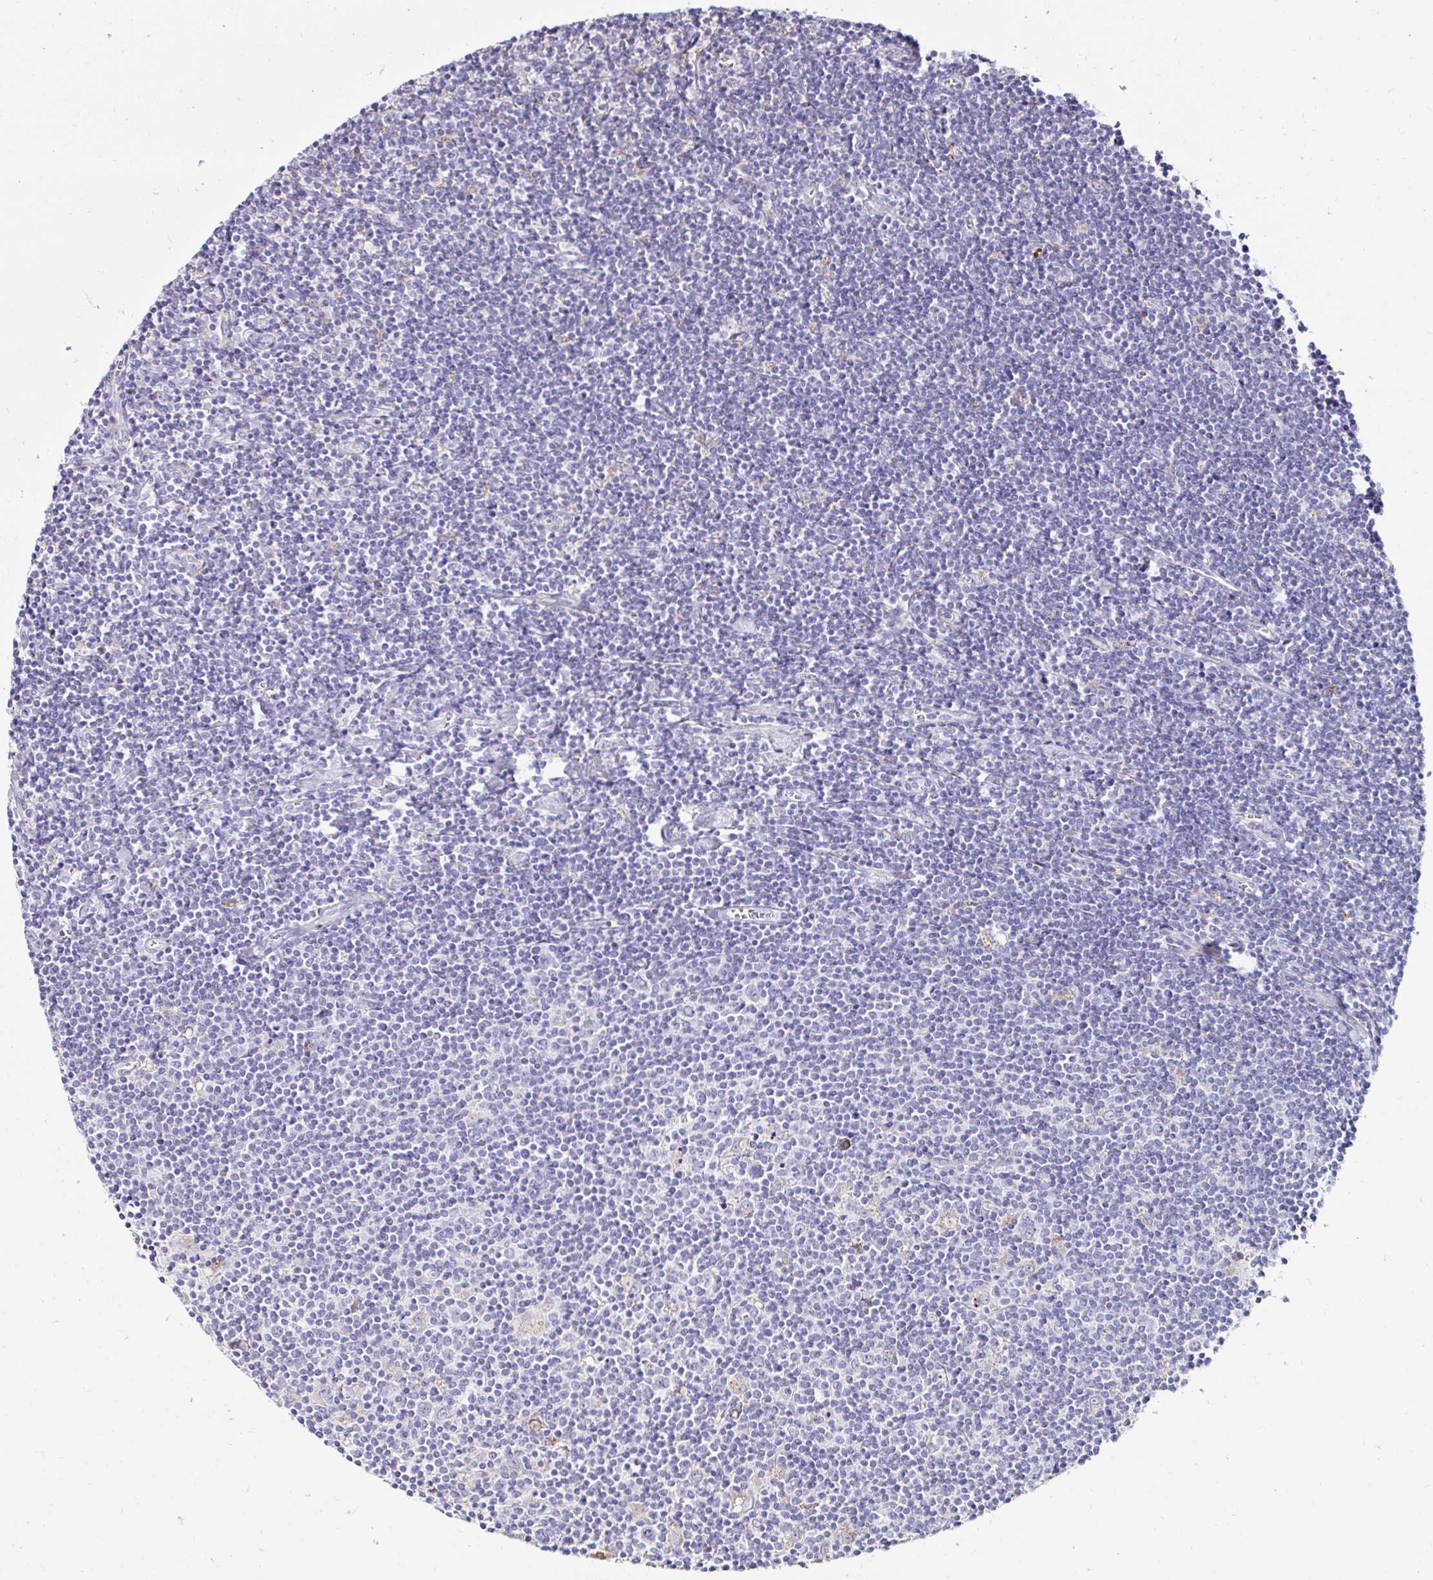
{"staining": {"intensity": "negative", "quantity": "none", "location": "none"}, "tissue": "lymphoma", "cell_type": "Tumor cells", "image_type": "cancer", "snomed": [{"axis": "morphology", "description": "Hodgkin's disease, NOS"}, {"axis": "topography", "description": "Lymph node"}], "caption": "Lymphoma stained for a protein using immunohistochemistry demonstrates no positivity tumor cells.", "gene": "GALNS", "patient": {"sex": "male", "age": 40}}